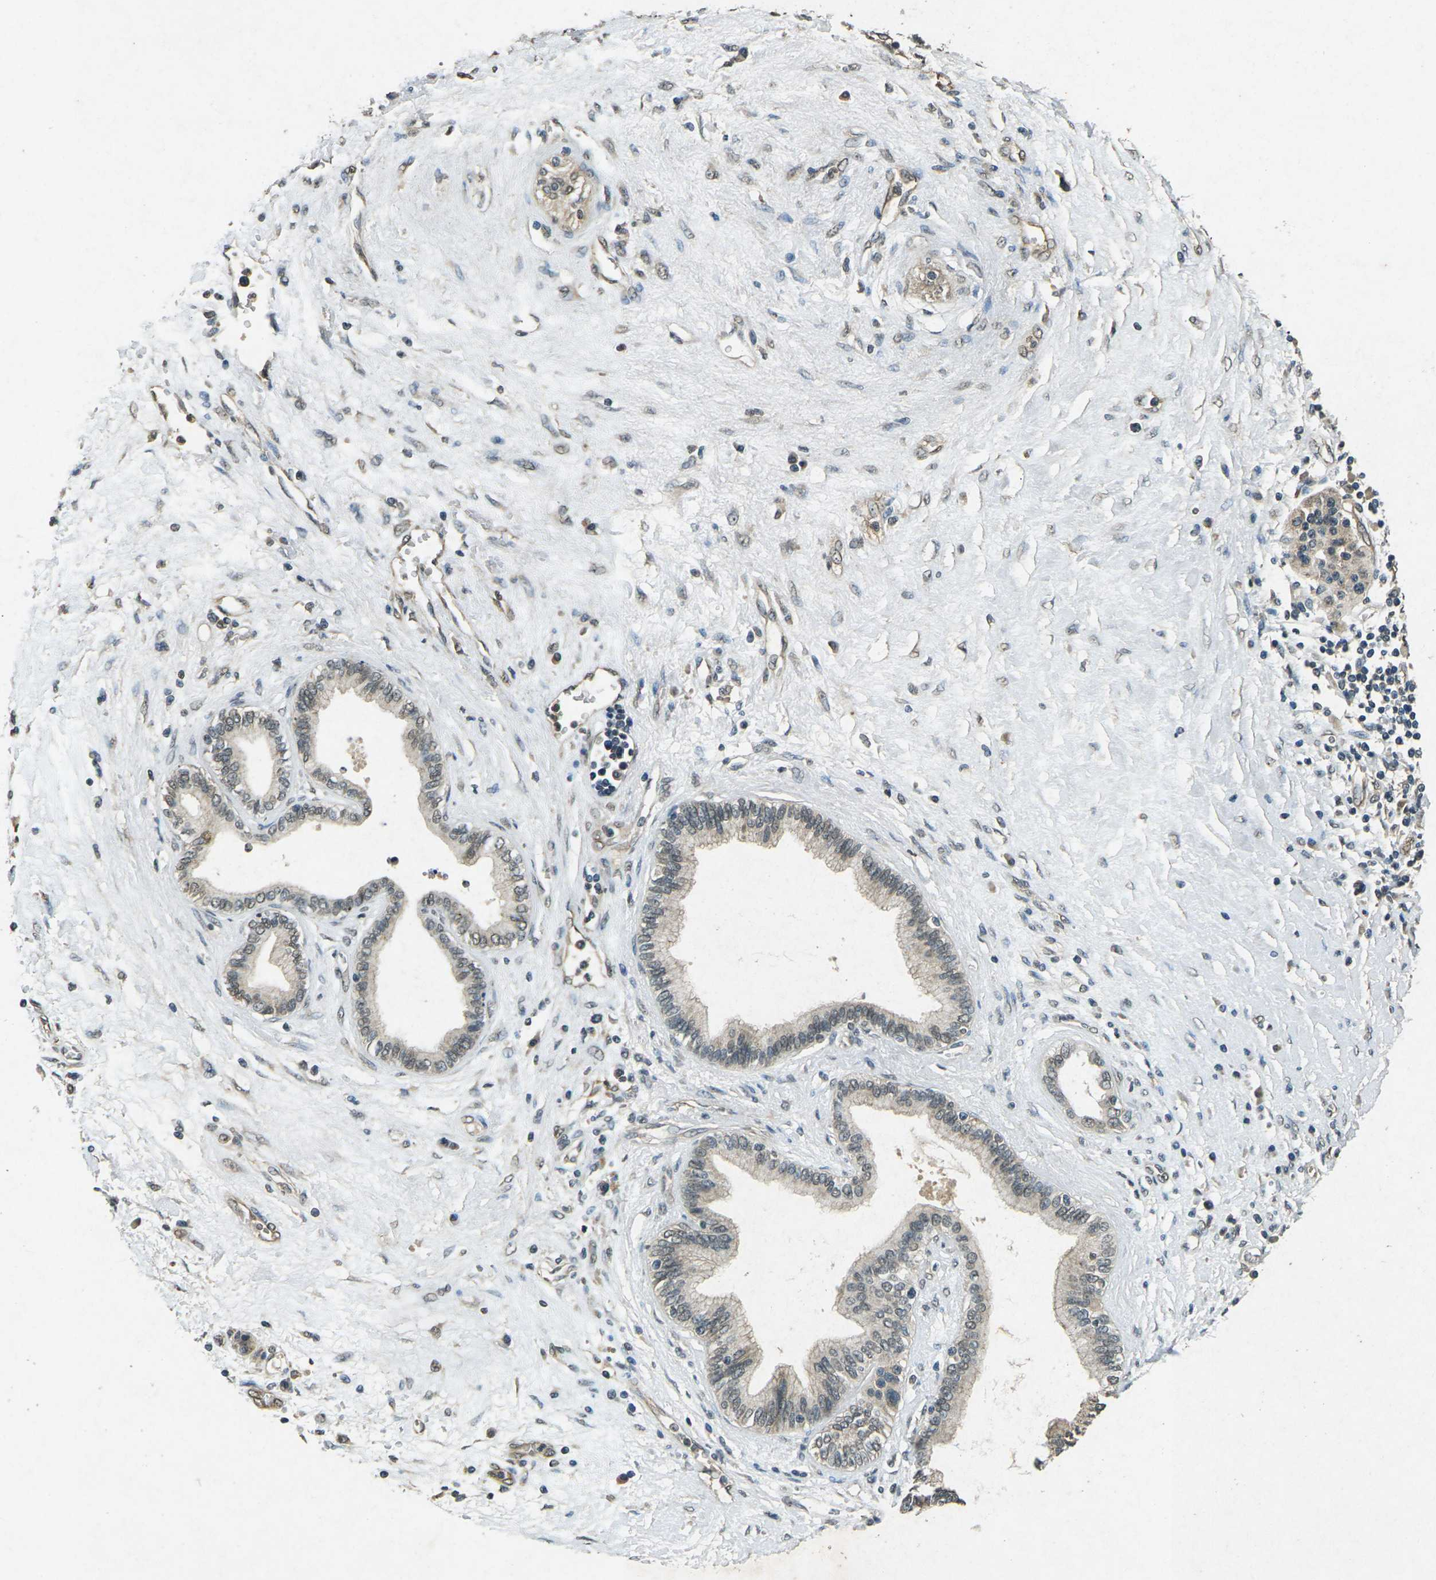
{"staining": {"intensity": "negative", "quantity": "none", "location": "none"}, "tissue": "pancreatic cancer", "cell_type": "Tumor cells", "image_type": "cancer", "snomed": [{"axis": "morphology", "description": "Adenocarcinoma, NOS"}, {"axis": "topography", "description": "Pancreas"}], "caption": "Immunohistochemistry of human pancreatic cancer (adenocarcinoma) shows no expression in tumor cells.", "gene": "PDE2A", "patient": {"sex": "female", "age": 70}}